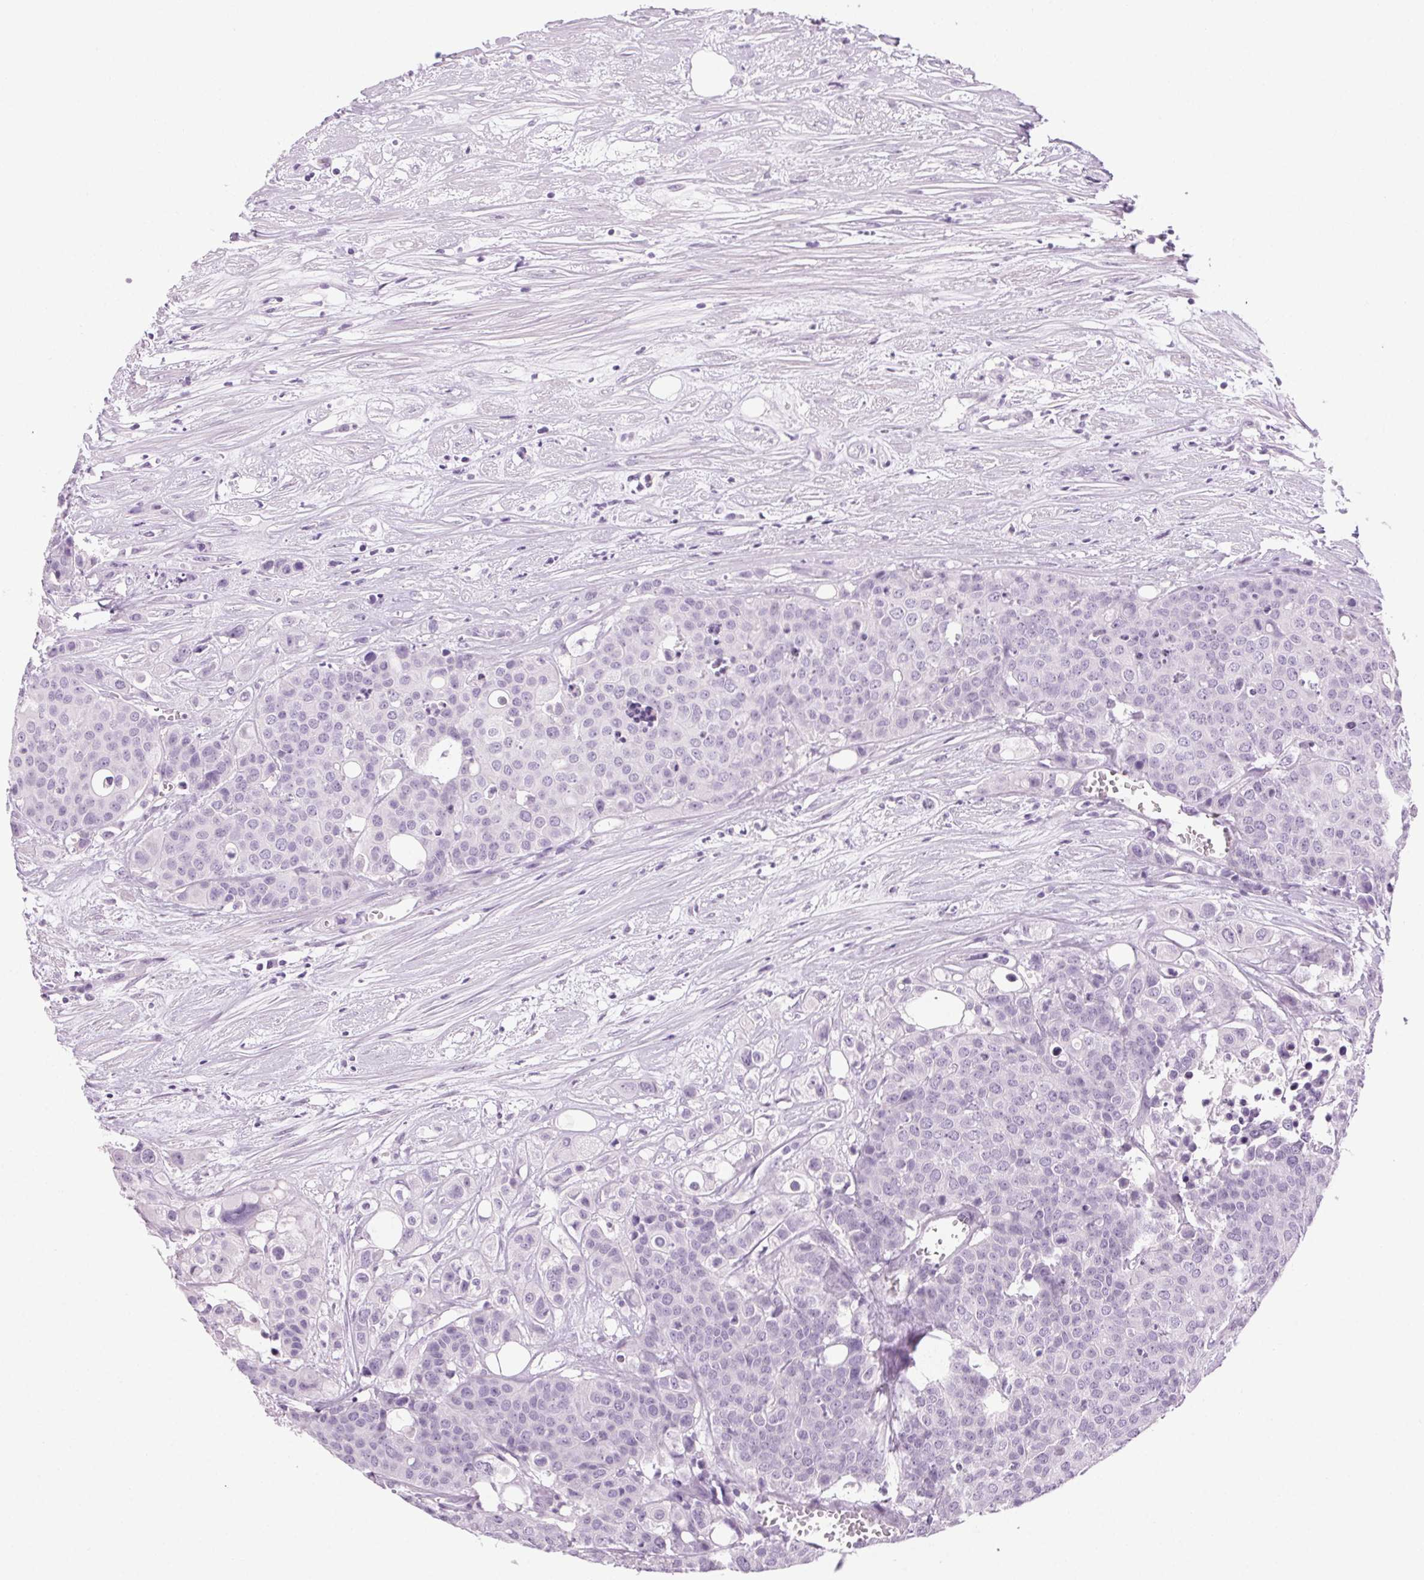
{"staining": {"intensity": "negative", "quantity": "none", "location": "none"}, "tissue": "carcinoid", "cell_type": "Tumor cells", "image_type": "cancer", "snomed": [{"axis": "morphology", "description": "Carcinoid, malignant, NOS"}, {"axis": "topography", "description": "Colon"}], "caption": "Immunohistochemistry (IHC) micrograph of human carcinoid (malignant) stained for a protein (brown), which demonstrates no expression in tumor cells.", "gene": "LRP2", "patient": {"sex": "male", "age": 81}}